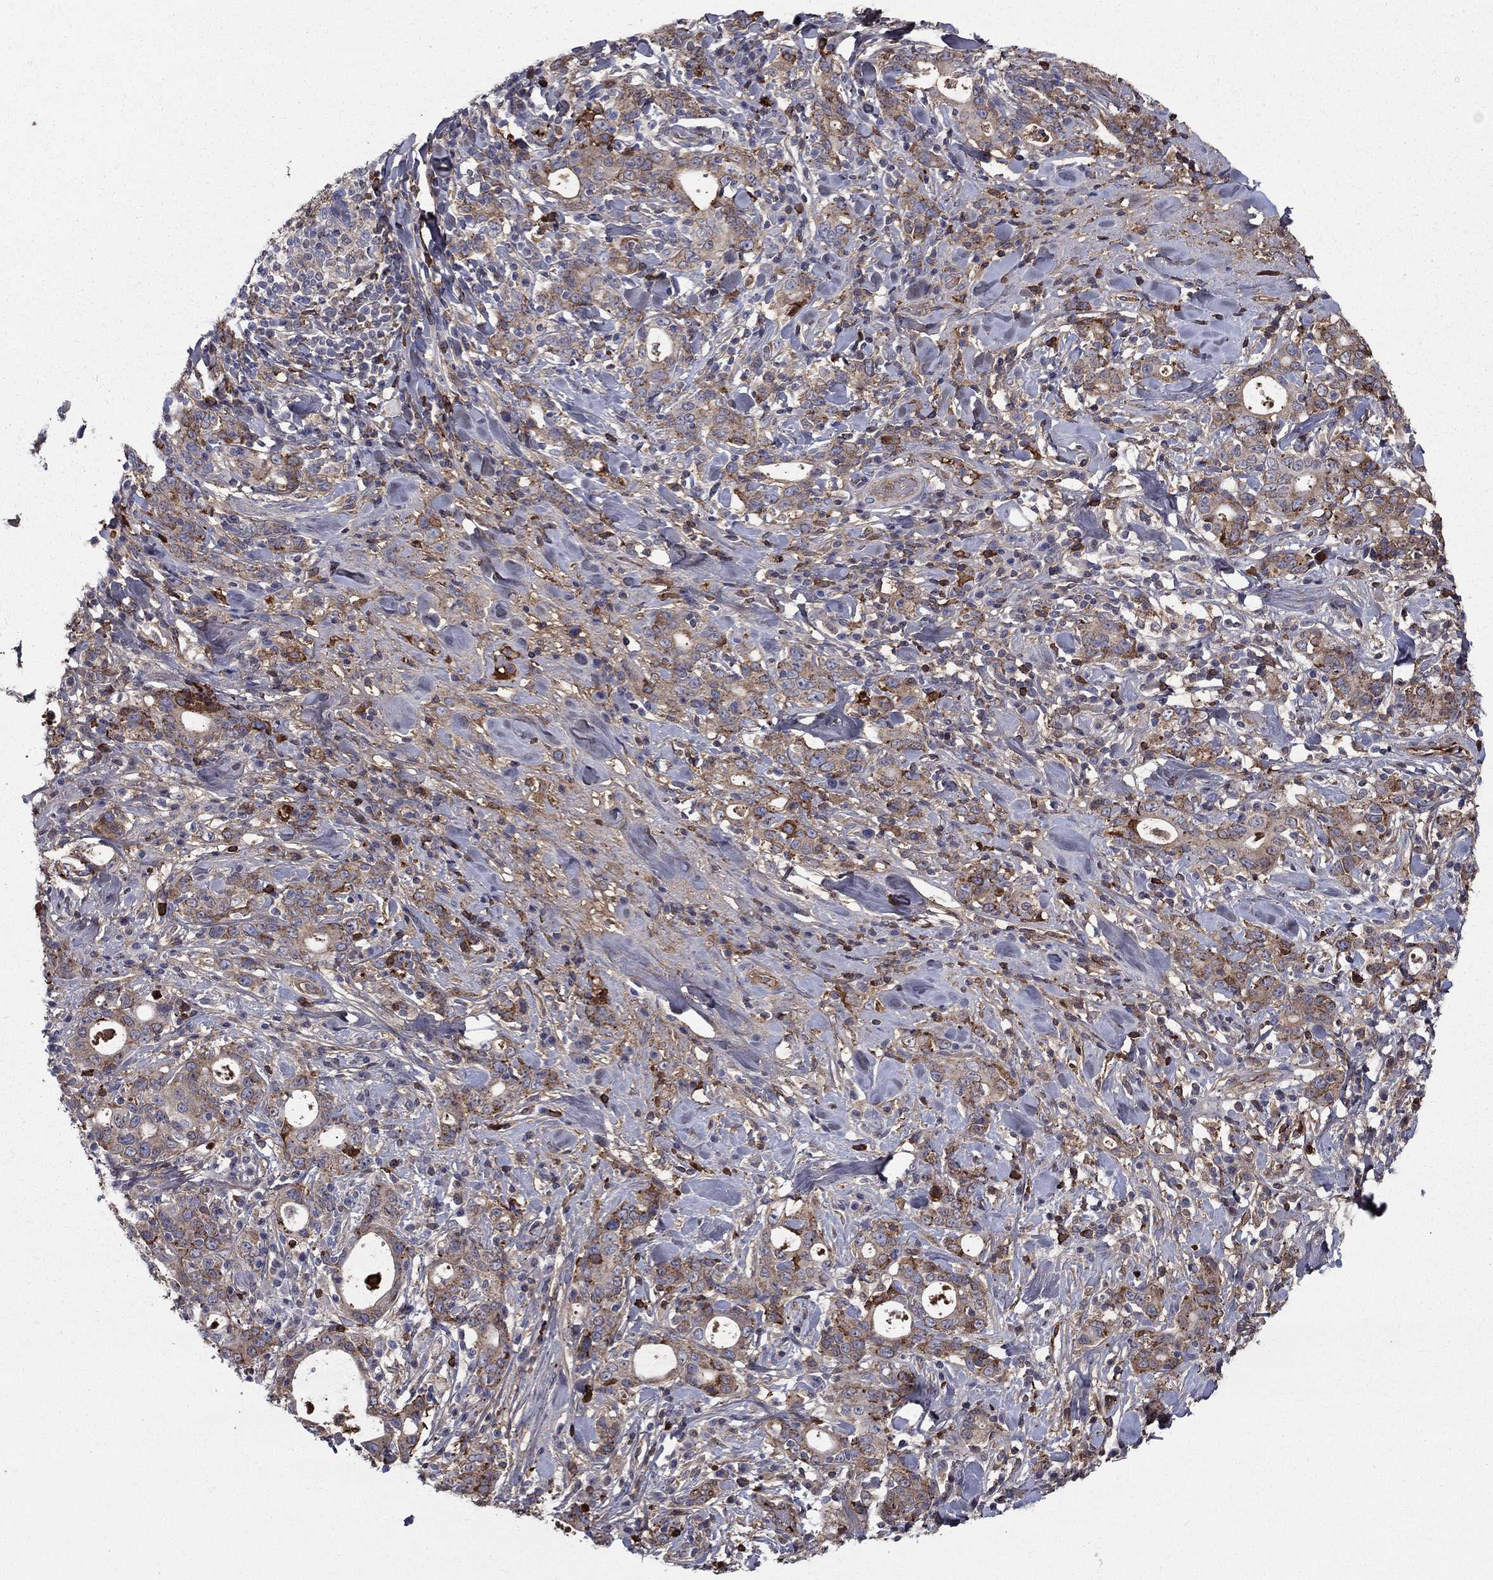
{"staining": {"intensity": "strong", "quantity": "<25%", "location": "cytoplasmic/membranous"}, "tissue": "stomach cancer", "cell_type": "Tumor cells", "image_type": "cancer", "snomed": [{"axis": "morphology", "description": "Adenocarcinoma, NOS"}, {"axis": "topography", "description": "Stomach"}], "caption": "Immunohistochemical staining of stomach adenocarcinoma displays medium levels of strong cytoplasmic/membranous protein expression in approximately <25% of tumor cells.", "gene": "HPX", "patient": {"sex": "male", "age": 79}}